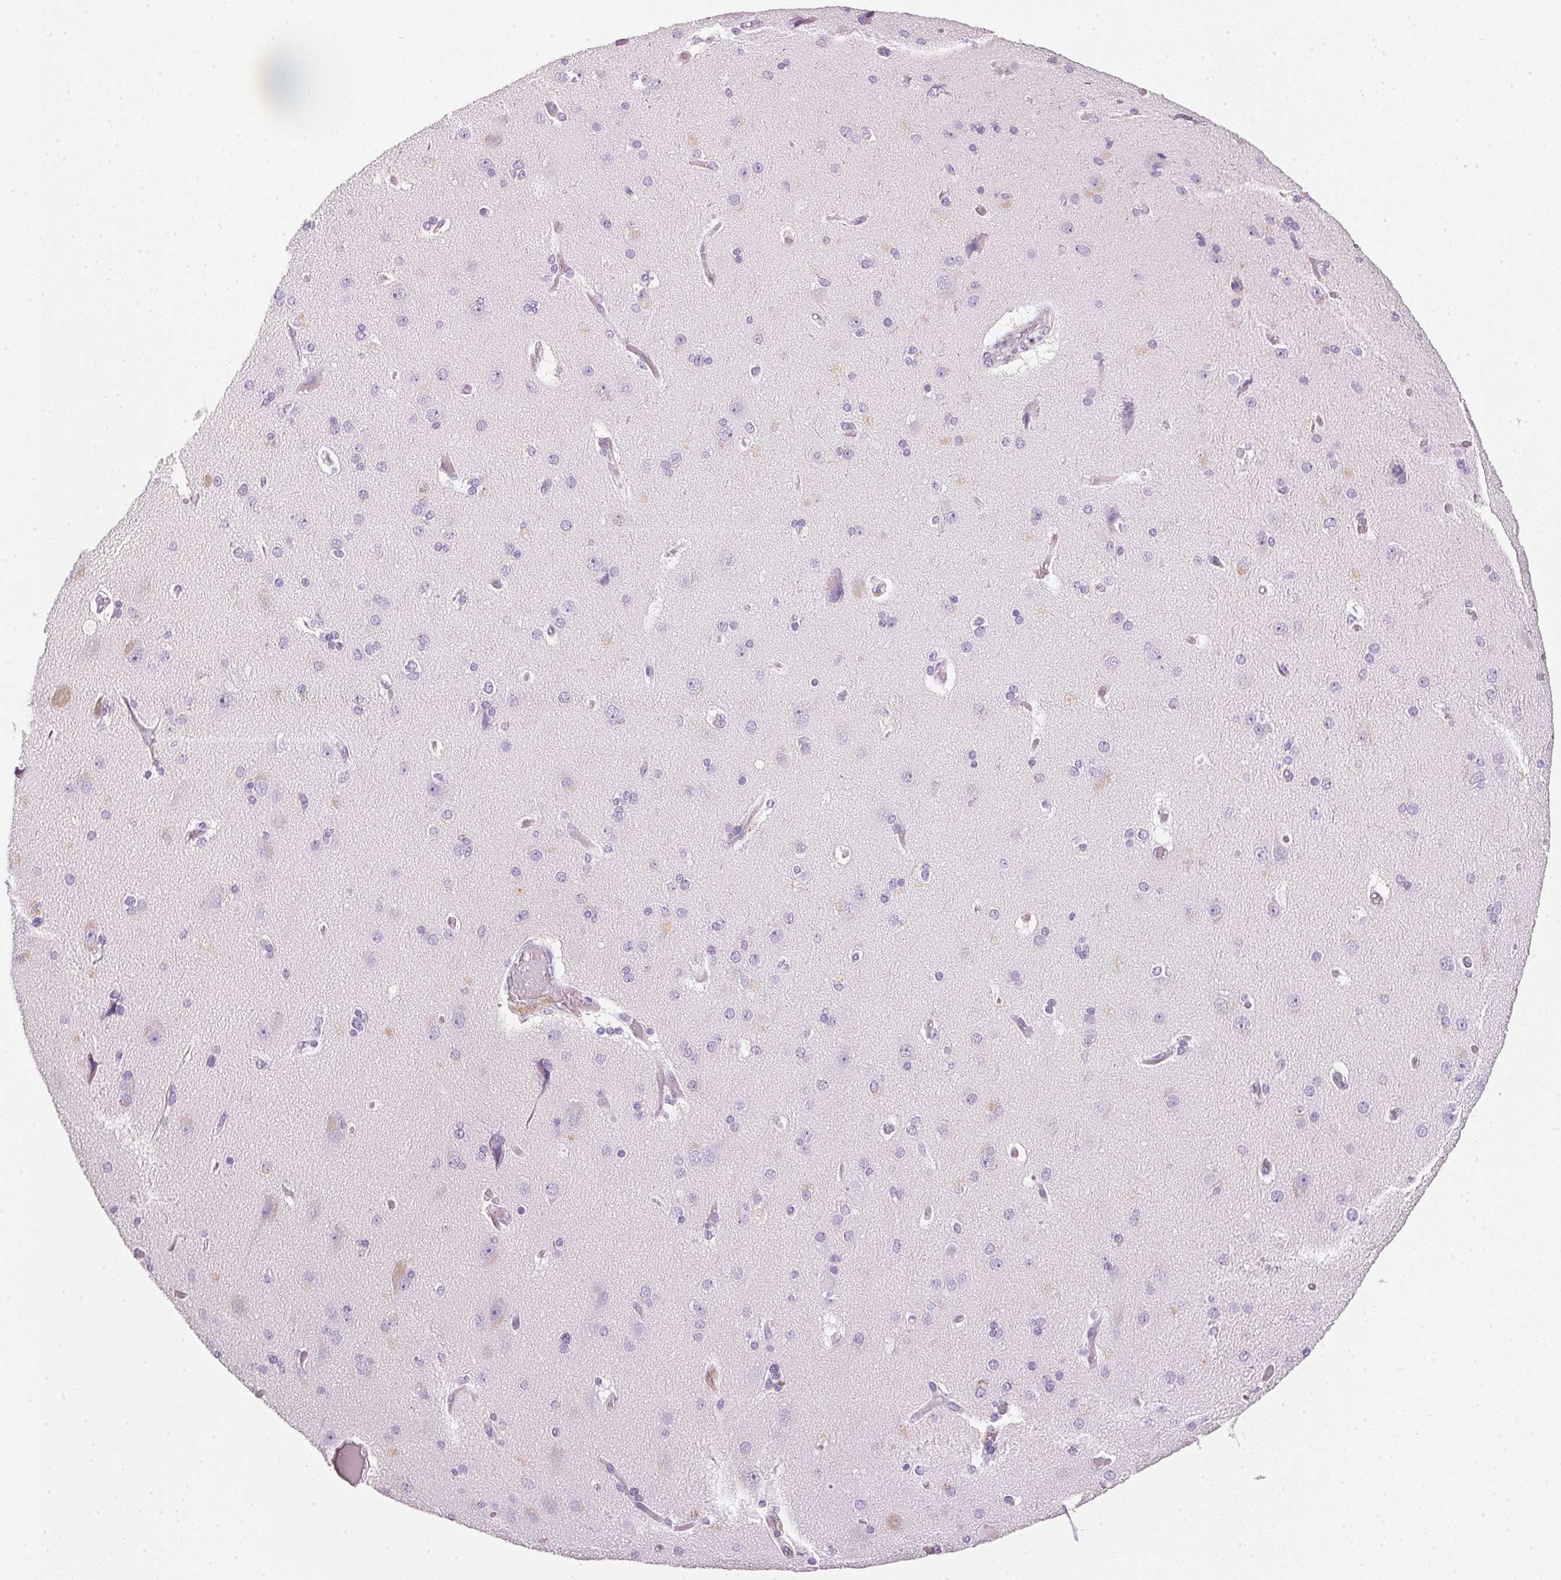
{"staining": {"intensity": "negative", "quantity": "none", "location": "none"}, "tissue": "cerebral cortex", "cell_type": "Endothelial cells", "image_type": "normal", "snomed": [{"axis": "morphology", "description": "Normal tissue, NOS"}, {"axis": "morphology", "description": "Glioma, malignant, High grade"}, {"axis": "topography", "description": "Cerebral cortex"}], "caption": "This image is of benign cerebral cortex stained with IHC to label a protein in brown with the nuclei are counter-stained blue. There is no staining in endothelial cells.", "gene": "IGFBP1", "patient": {"sex": "male", "age": 71}}